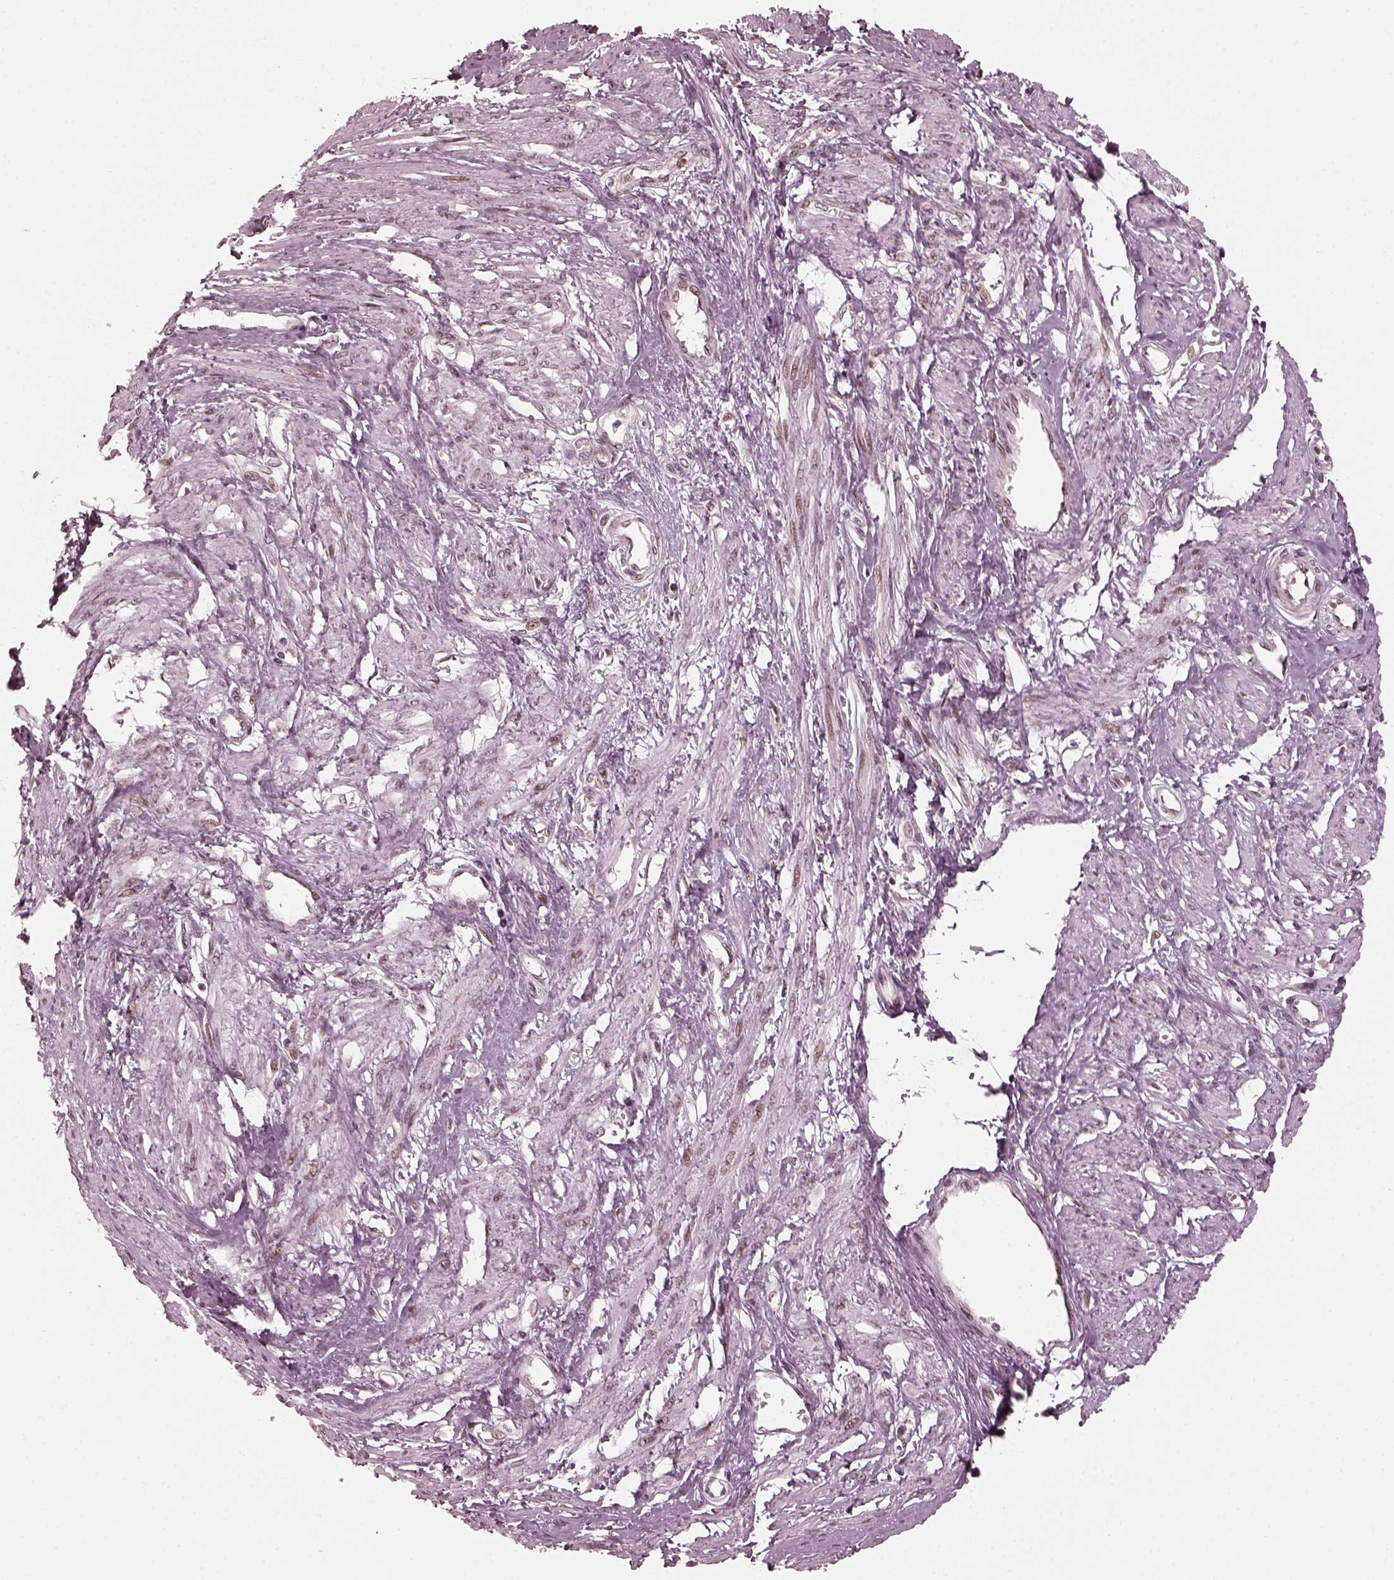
{"staining": {"intensity": "negative", "quantity": "none", "location": "none"}, "tissue": "smooth muscle", "cell_type": "Smooth muscle cells", "image_type": "normal", "snomed": [{"axis": "morphology", "description": "Normal tissue, NOS"}, {"axis": "topography", "description": "Smooth muscle"}, {"axis": "topography", "description": "Uterus"}], "caption": "IHC micrograph of benign human smooth muscle stained for a protein (brown), which displays no staining in smooth muscle cells.", "gene": "TRIB3", "patient": {"sex": "female", "age": 39}}